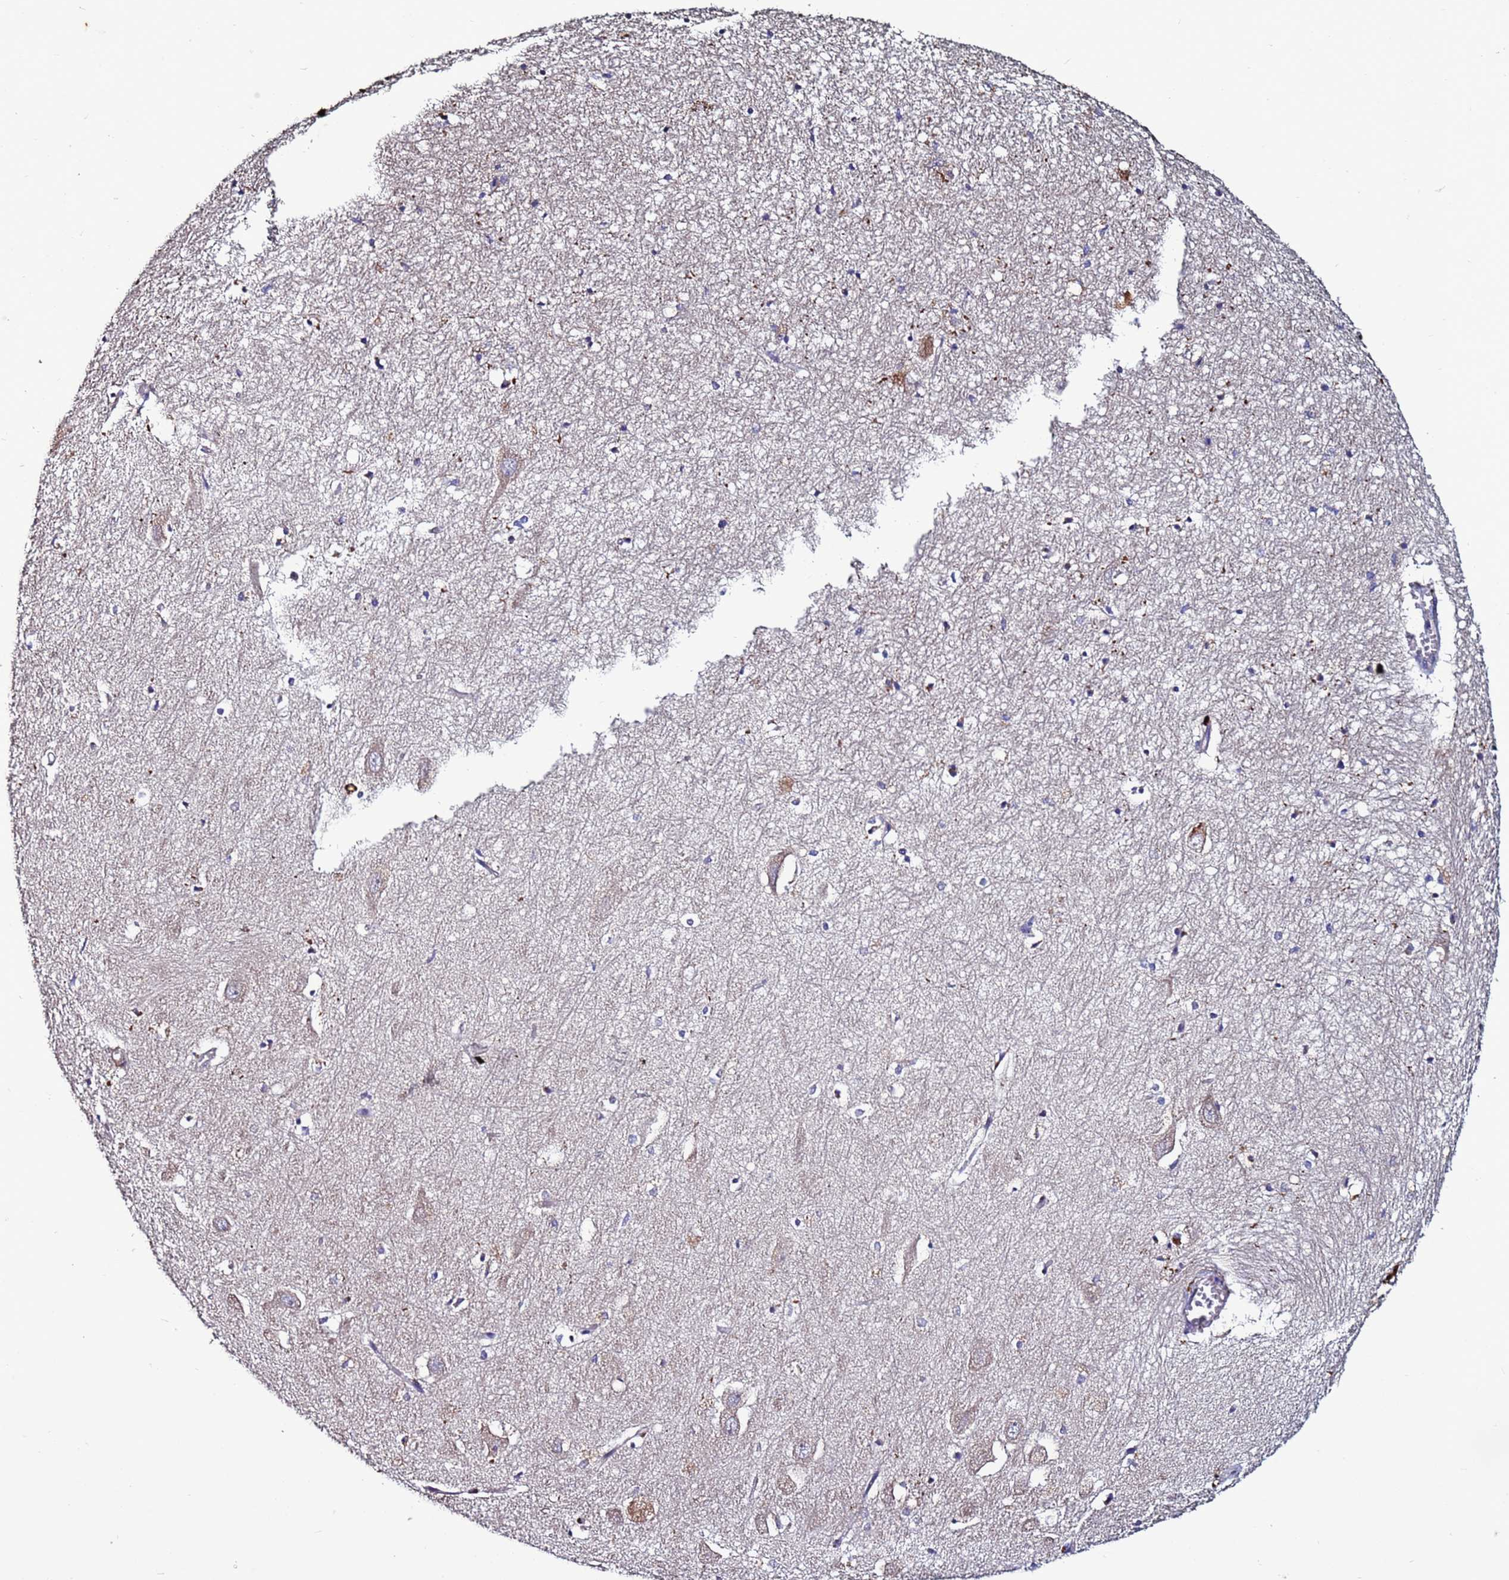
{"staining": {"intensity": "negative", "quantity": "none", "location": "none"}, "tissue": "hippocampus", "cell_type": "Glial cells", "image_type": "normal", "snomed": [{"axis": "morphology", "description": "Normal tissue, NOS"}, {"axis": "topography", "description": "Hippocampus"}], "caption": "DAB (3,3'-diaminobenzidine) immunohistochemical staining of unremarkable human hippocampus exhibits no significant positivity in glial cells. (Brightfield microscopy of DAB (3,3'-diaminobenzidine) immunohistochemistry at high magnification).", "gene": "CEP55", "patient": {"sex": "female", "age": 64}}